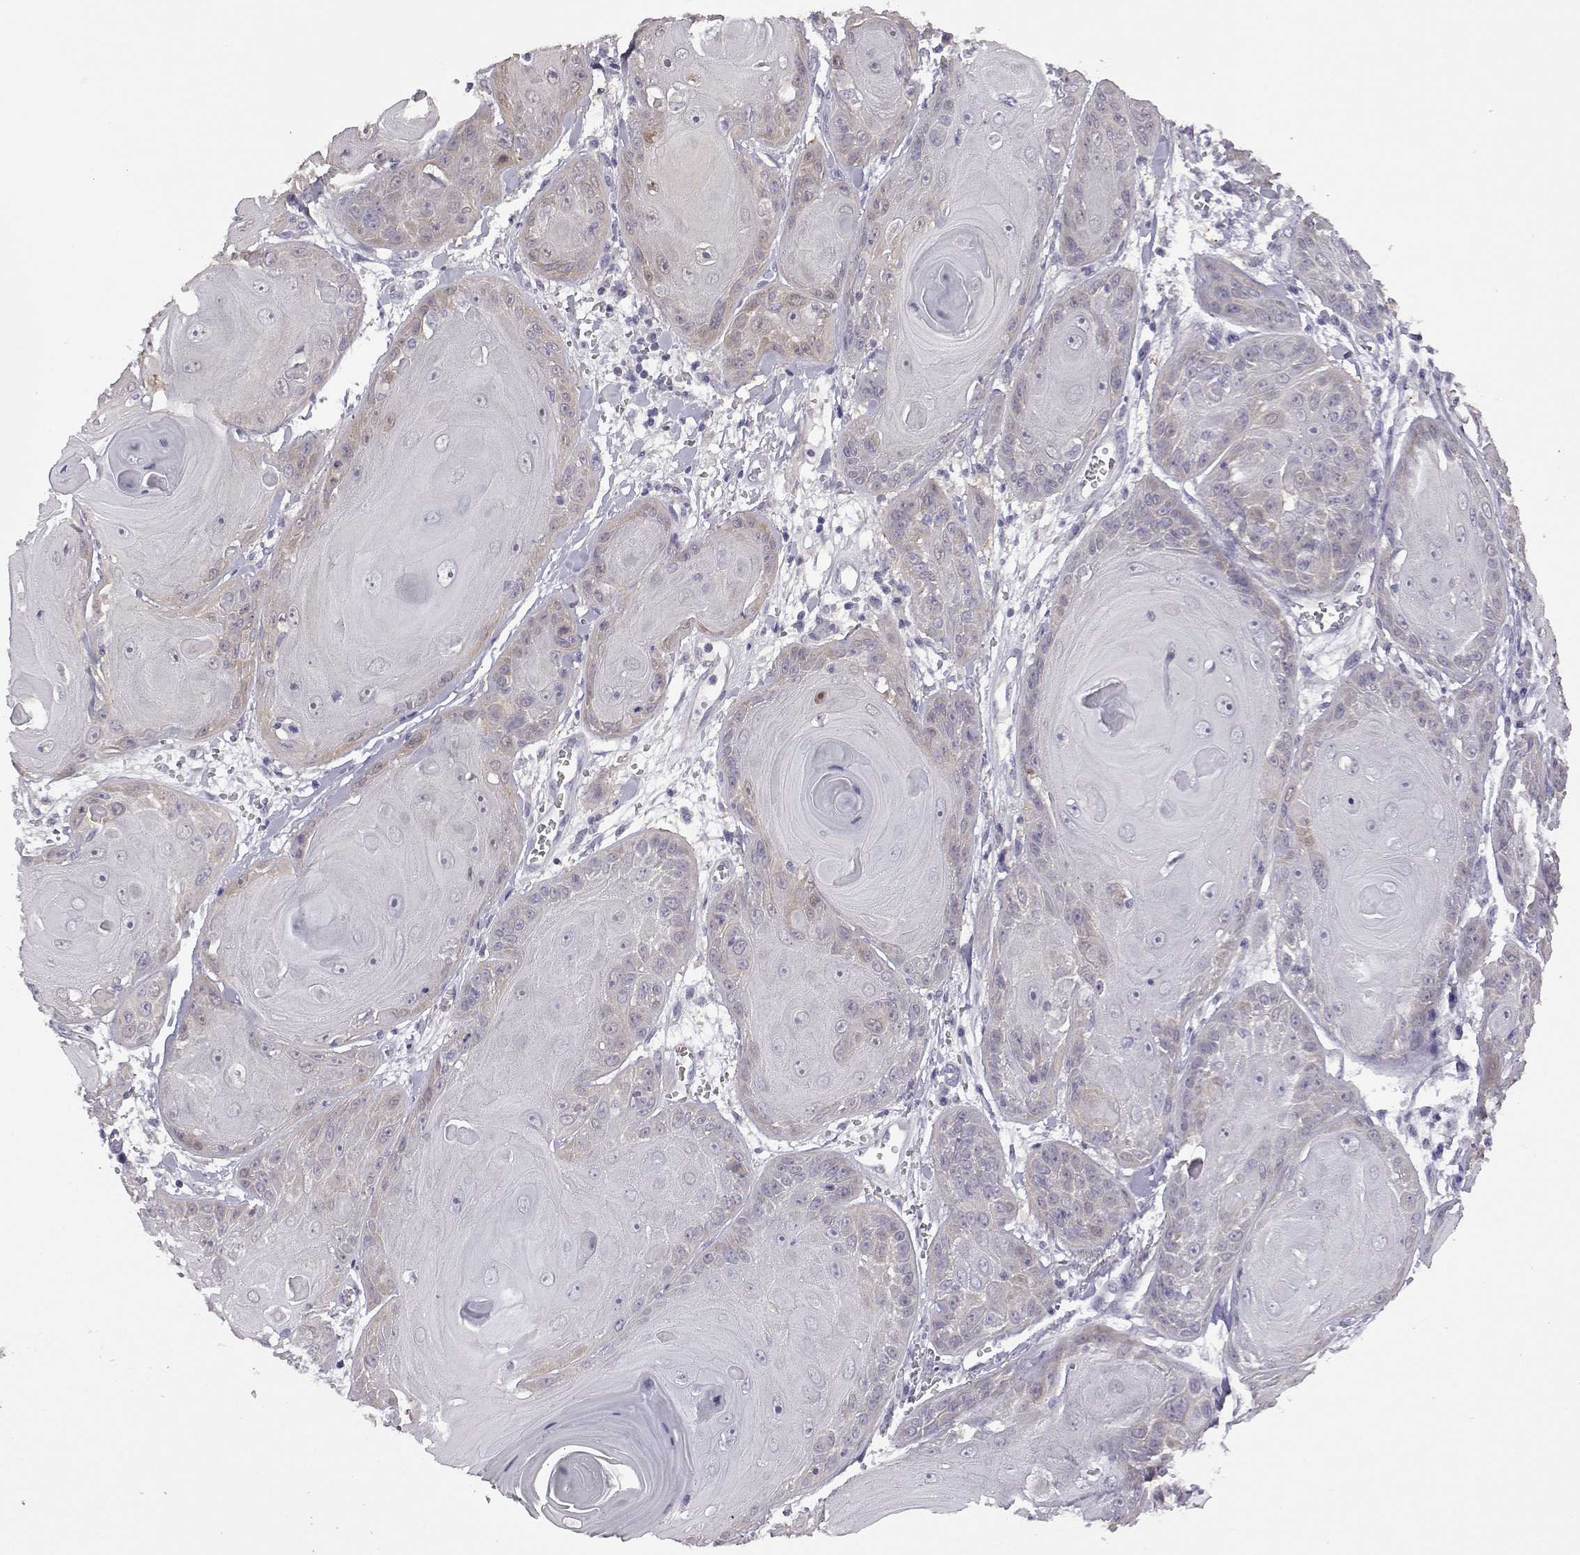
{"staining": {"intensity": "weak", "quantity": "<25%", "location": "cytoplasmic/membranous"}, "tissue": "skin cancer", "cell_type": "Tumor cells", "image_type": "cancer", "snomed": [{"axis": "morphology", "description": "Squamous cell carcinoma, NOS"}, {"axis": "topography", "description": "Skin"}, {"axis": "topography", "description": "Vulva"}], "caption": "Squamous cell carcinoma (skin) was stained to show a protein in brown. There is no significant expression in tumor cells. (DAB immunohistochemistry with hematoxylin counter stain).", "gene": "VGF", "patient": {"sex": "female", "age": 85}}